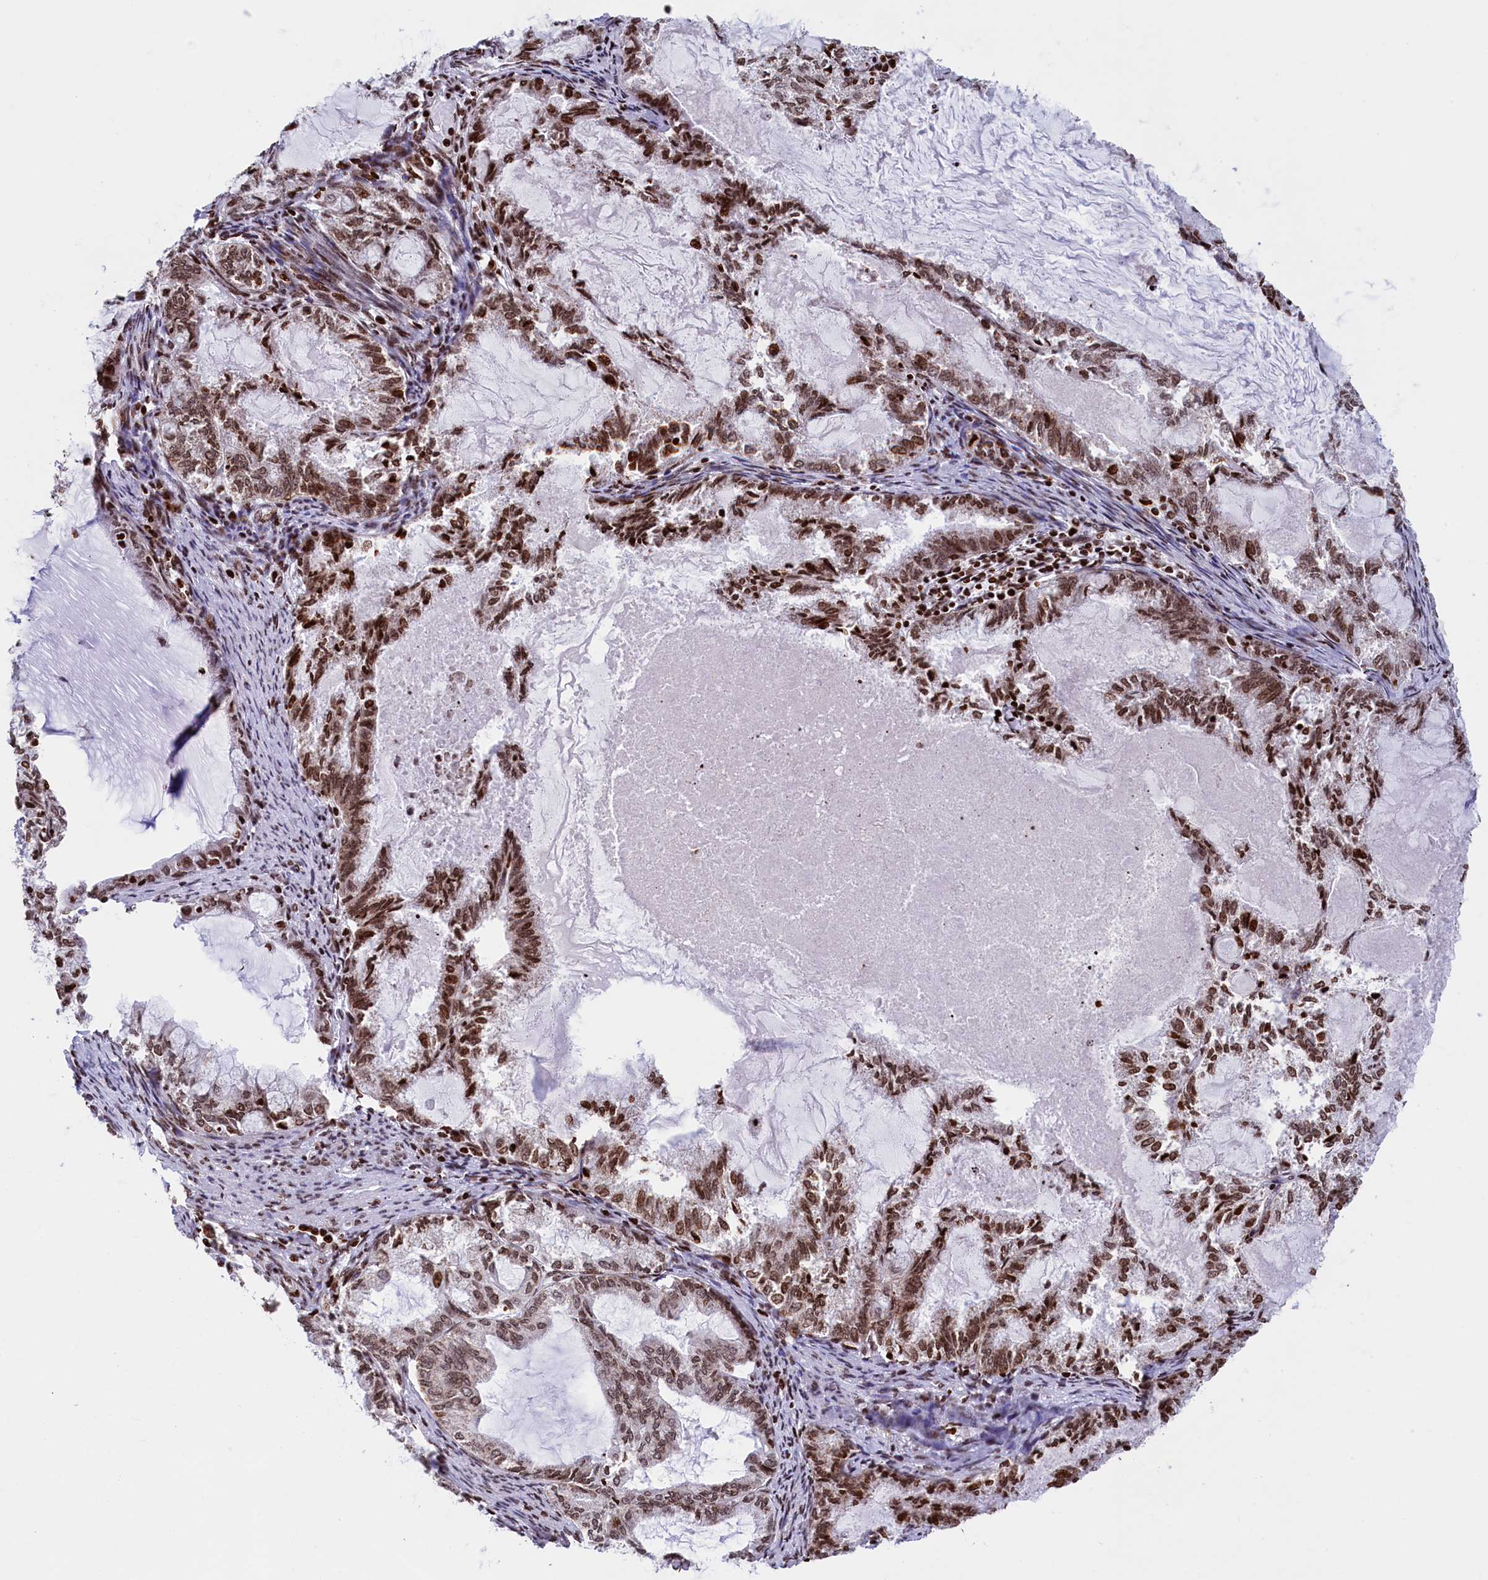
{"staining": {"intensity": "moderate", "quantity": ">75%", "location": "nuclear"}, "tissue": "endometrial cancer", "cell_type": "Tumor cells", "image_type": "cancer", "snomed": [{"axis": "morphology", "description": "Adenocarcinoma, NOS"}, {"axis": "topography", "description": "Endometrium"}], "caption": "This micrograph displays immunohistochemistry staining of adenocarcinoma (endometrial), with medium moderate nuclear expression in approximately >75% of tumor cells.", "gene": "TIMM29", "patient": {"sex": "female", "age": 86}}